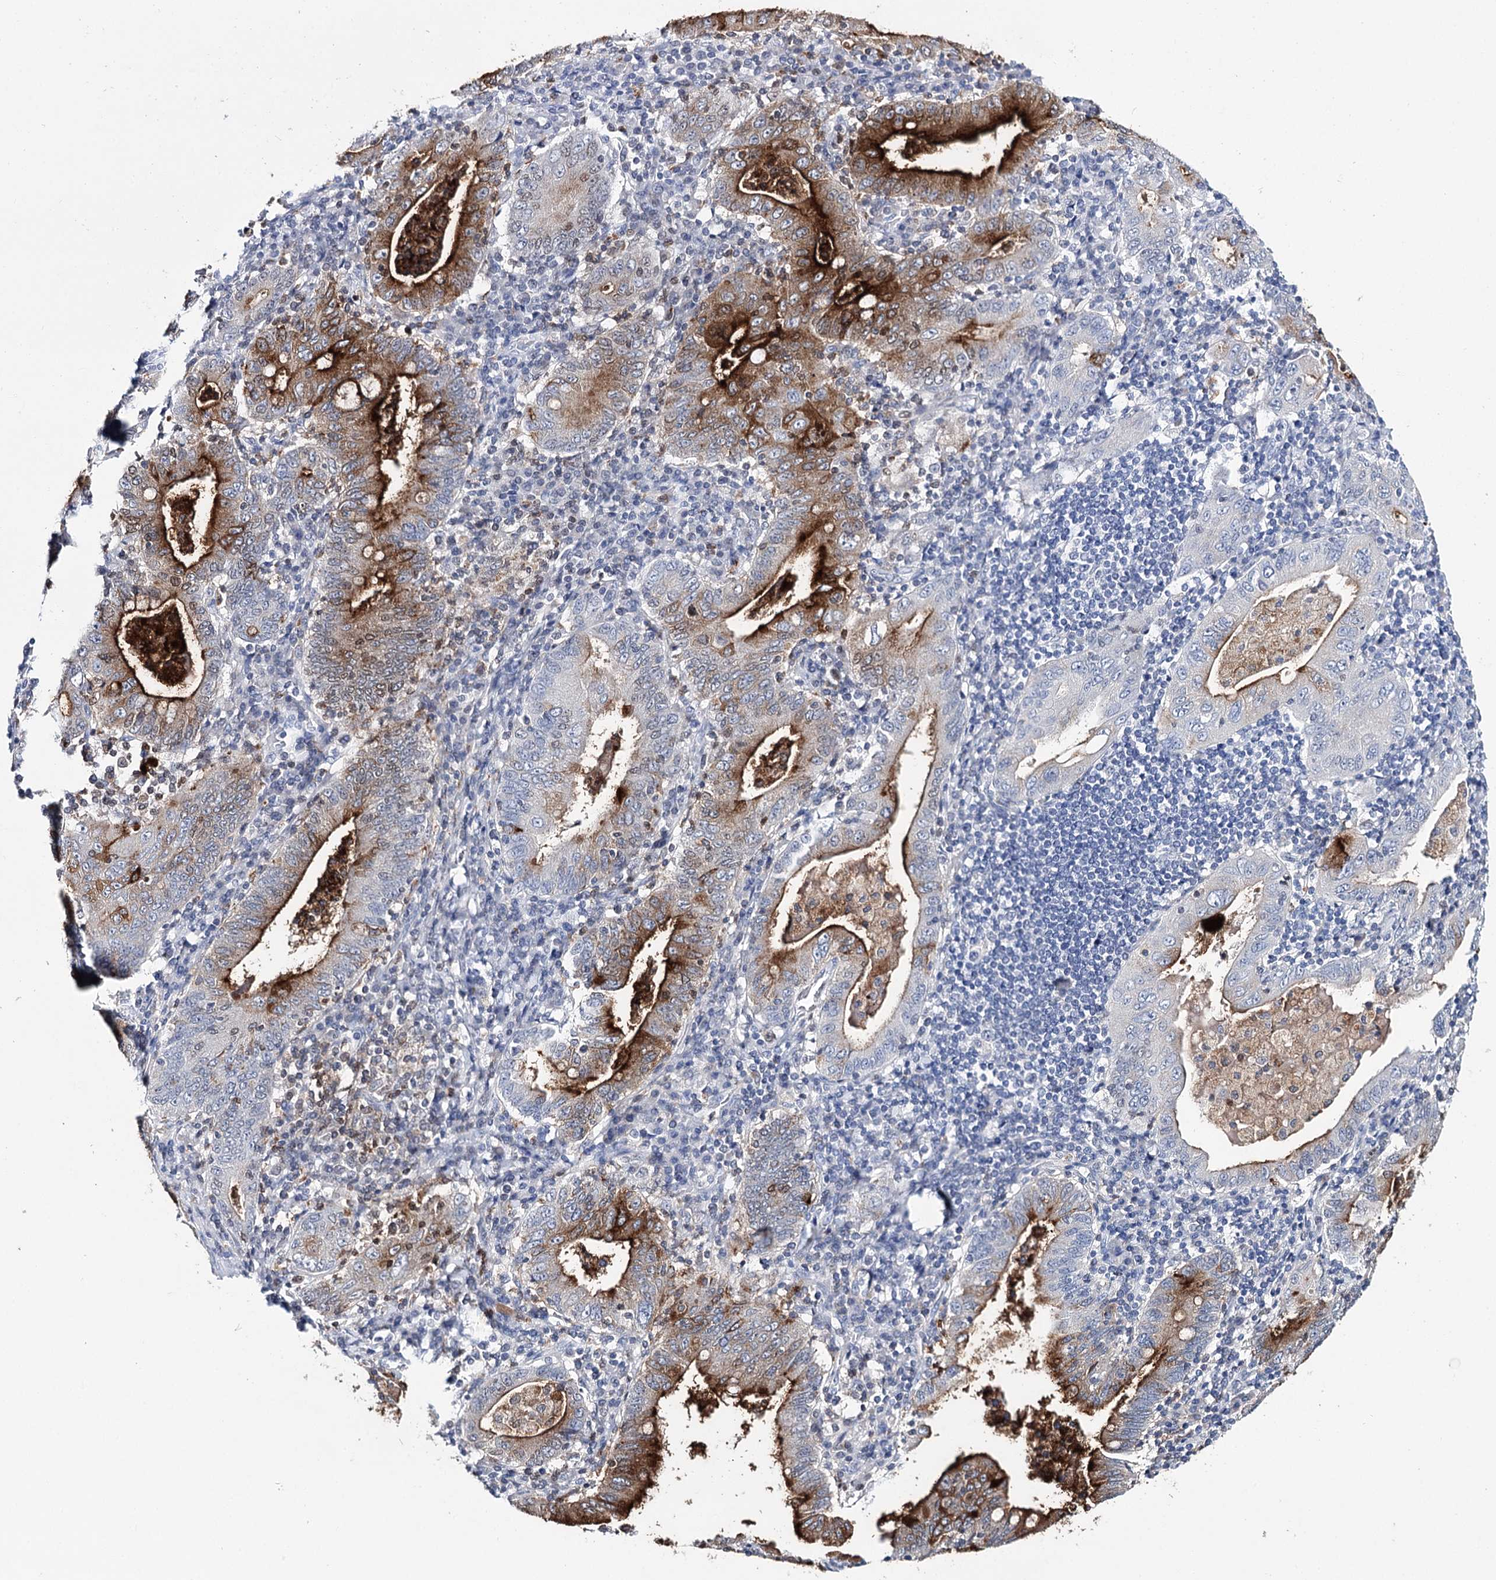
{"staining": {"intensity": "strong", "quantity": "25%-75%", "location": "cytoplasmic/membranous"}, "tissue": "stomach cancer", "cell_type": "Tumor cells", "image_type": "cancer", "snomed": [{"axis": "morphology", "description": "Normal tissue, NOS"}, {"axis": "morphology", "description": "Adenocarcinoma, NOS"}, {"axis": "topography", "description": "Esophagus"}, {"axis": "topography", "description": "Stomach, upper"}, {"axis": "topography", "description": "Peripheral nerve tissue"}], "caption": "This is an image of IHC staining of stomach cancer (adenocarcinoma), which shows strong positivity in the cytoplasmic/membranous of tumor cells.", "gene": "CEACAM8", "patient": {"sex": "male", "age": 62}}